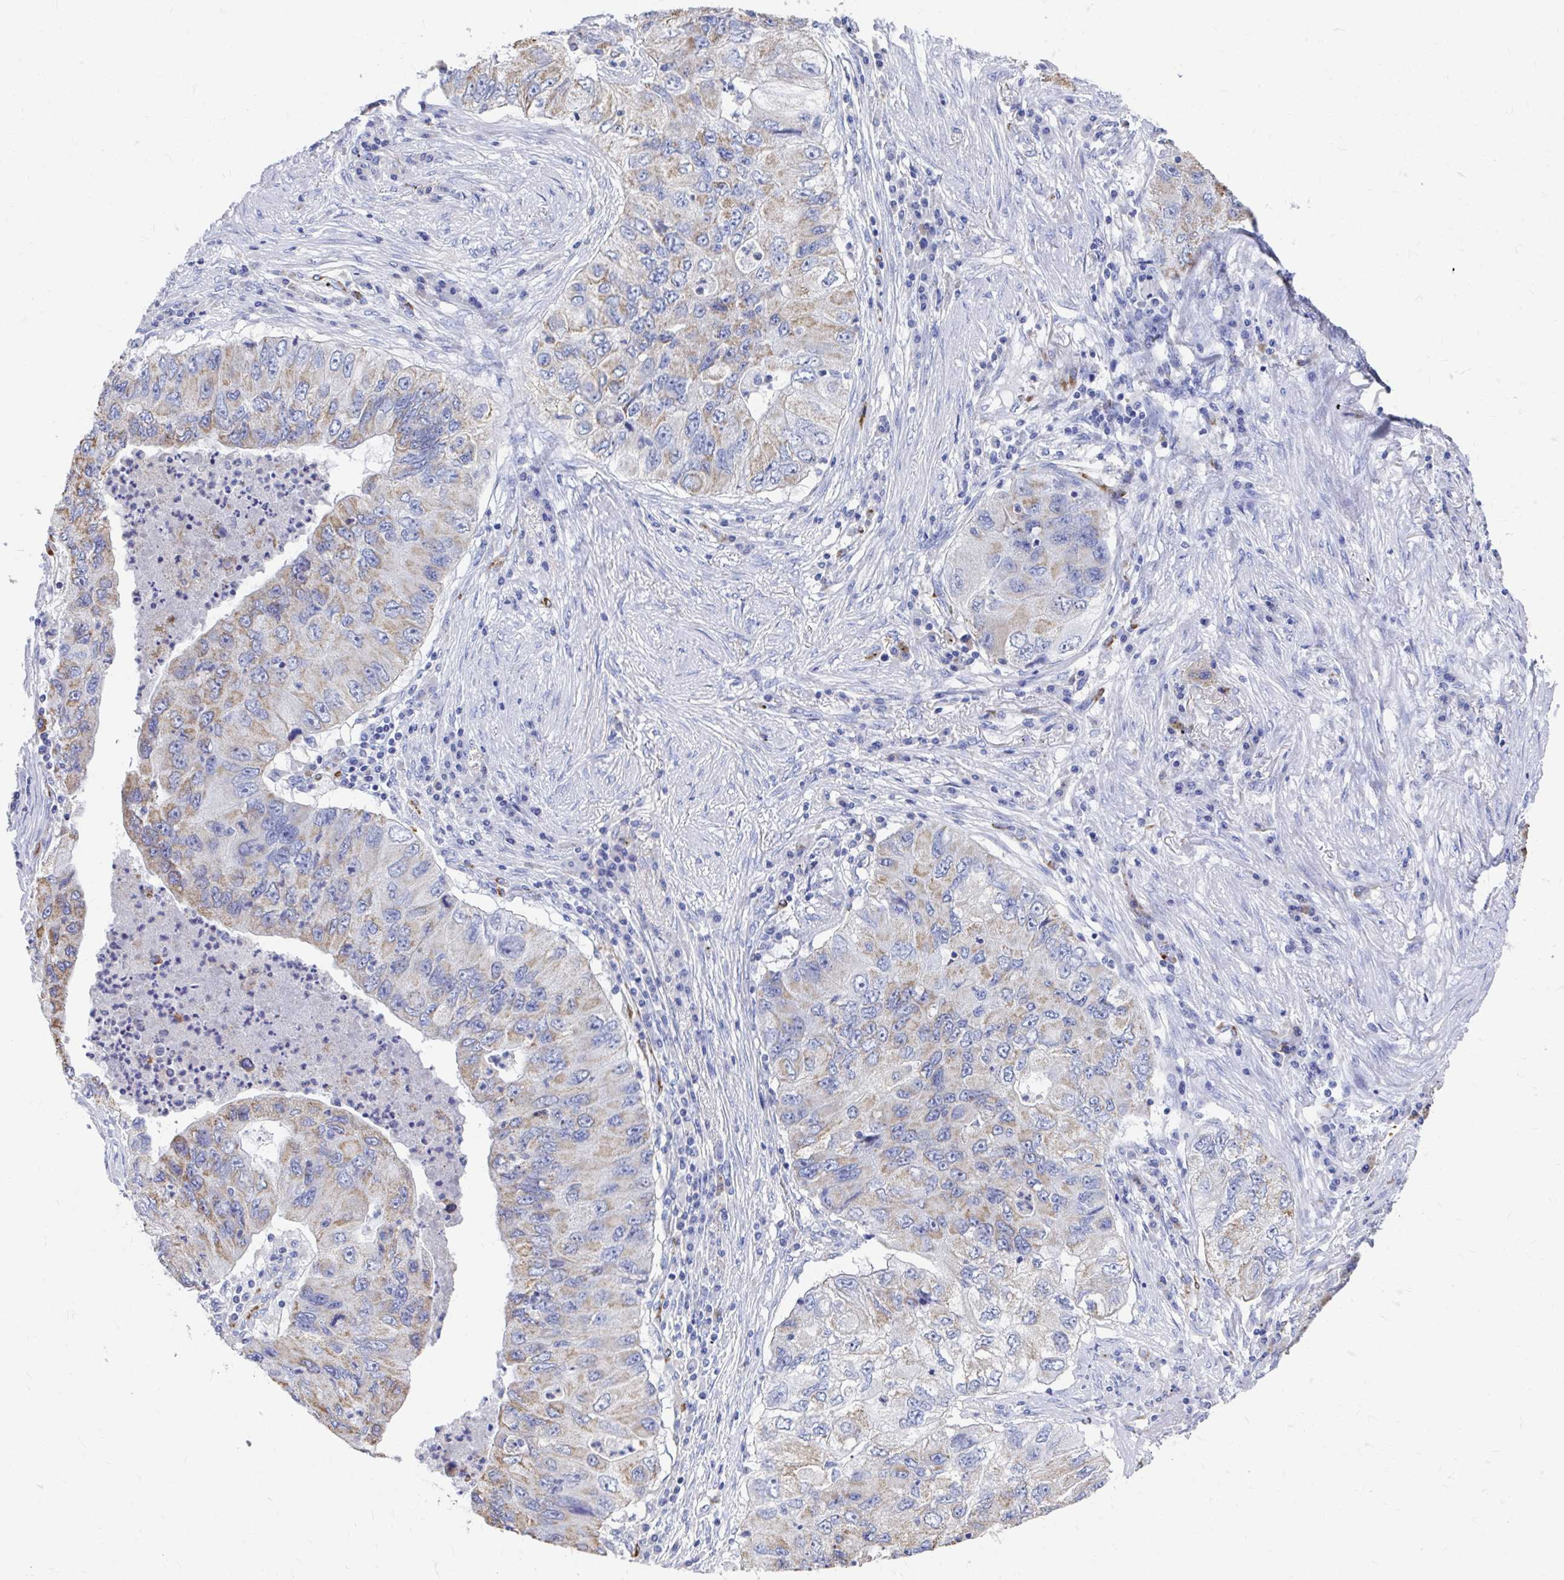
{"staining": {"intensity": "weak", "quantity": "25%-75%", "location": "cytoplasmic/membranous"}, "tissue": "lung cancer", "cell_type": "Tumor cells", "image_type": "cancer", "snomed": [{"axis": "morphology", "description": "Adenocarcinoma, NOS"}, {"axis": "morphology", "description": "Adenocarcinoma, metastatic, NOS"}, {"axis": "topography", "description": "Lymph node"}, {"axis": "topography", "description": "Lung"}], "caption": "This is an image of immunohistochemistry staining of metastatic adenocarcinoma (lung), which shows weak staining in the cytoplasmic/membranous of tumor cells.", "gene": "LAMC3", "patient": {"sex": "female", "age": 54}}